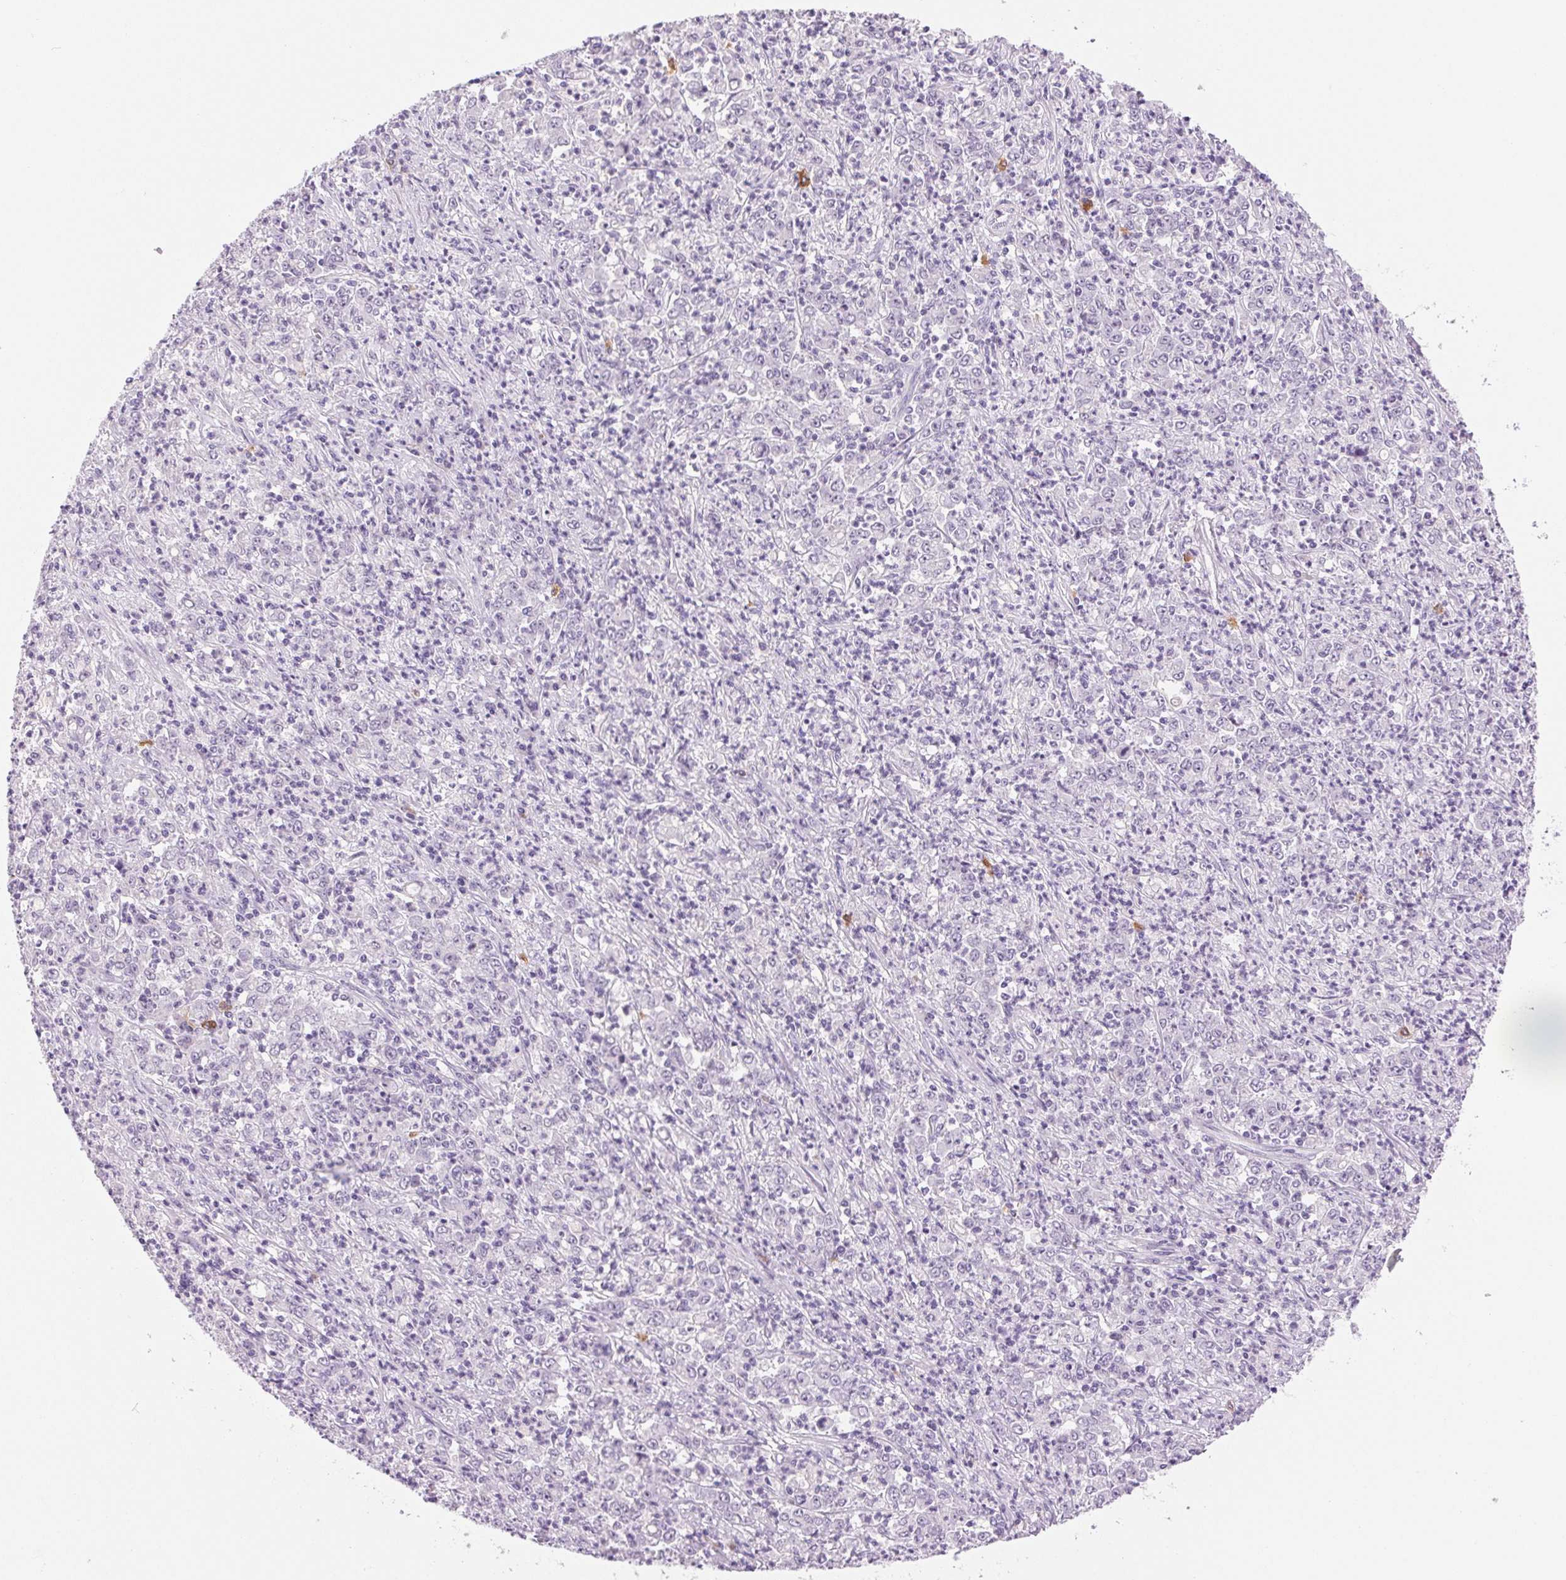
{"staining": {"intensity": "negative", "quantity": "none", "location": "none"}, "tissue": "stomach cancer", "cell_type": "Tumor cells", "image_type": "cancer", "snomed": [{"axis": "morphology", "description": "Adenocarcinoma, NOS"}, {"axis": "topography", "description": "Stomach, lower"}], "caption": "Tumor cells are negative for brown protein staining in stomach cancer.", "gene": "IFIT1B", "patient": {"sex": "female", "age": 71}}